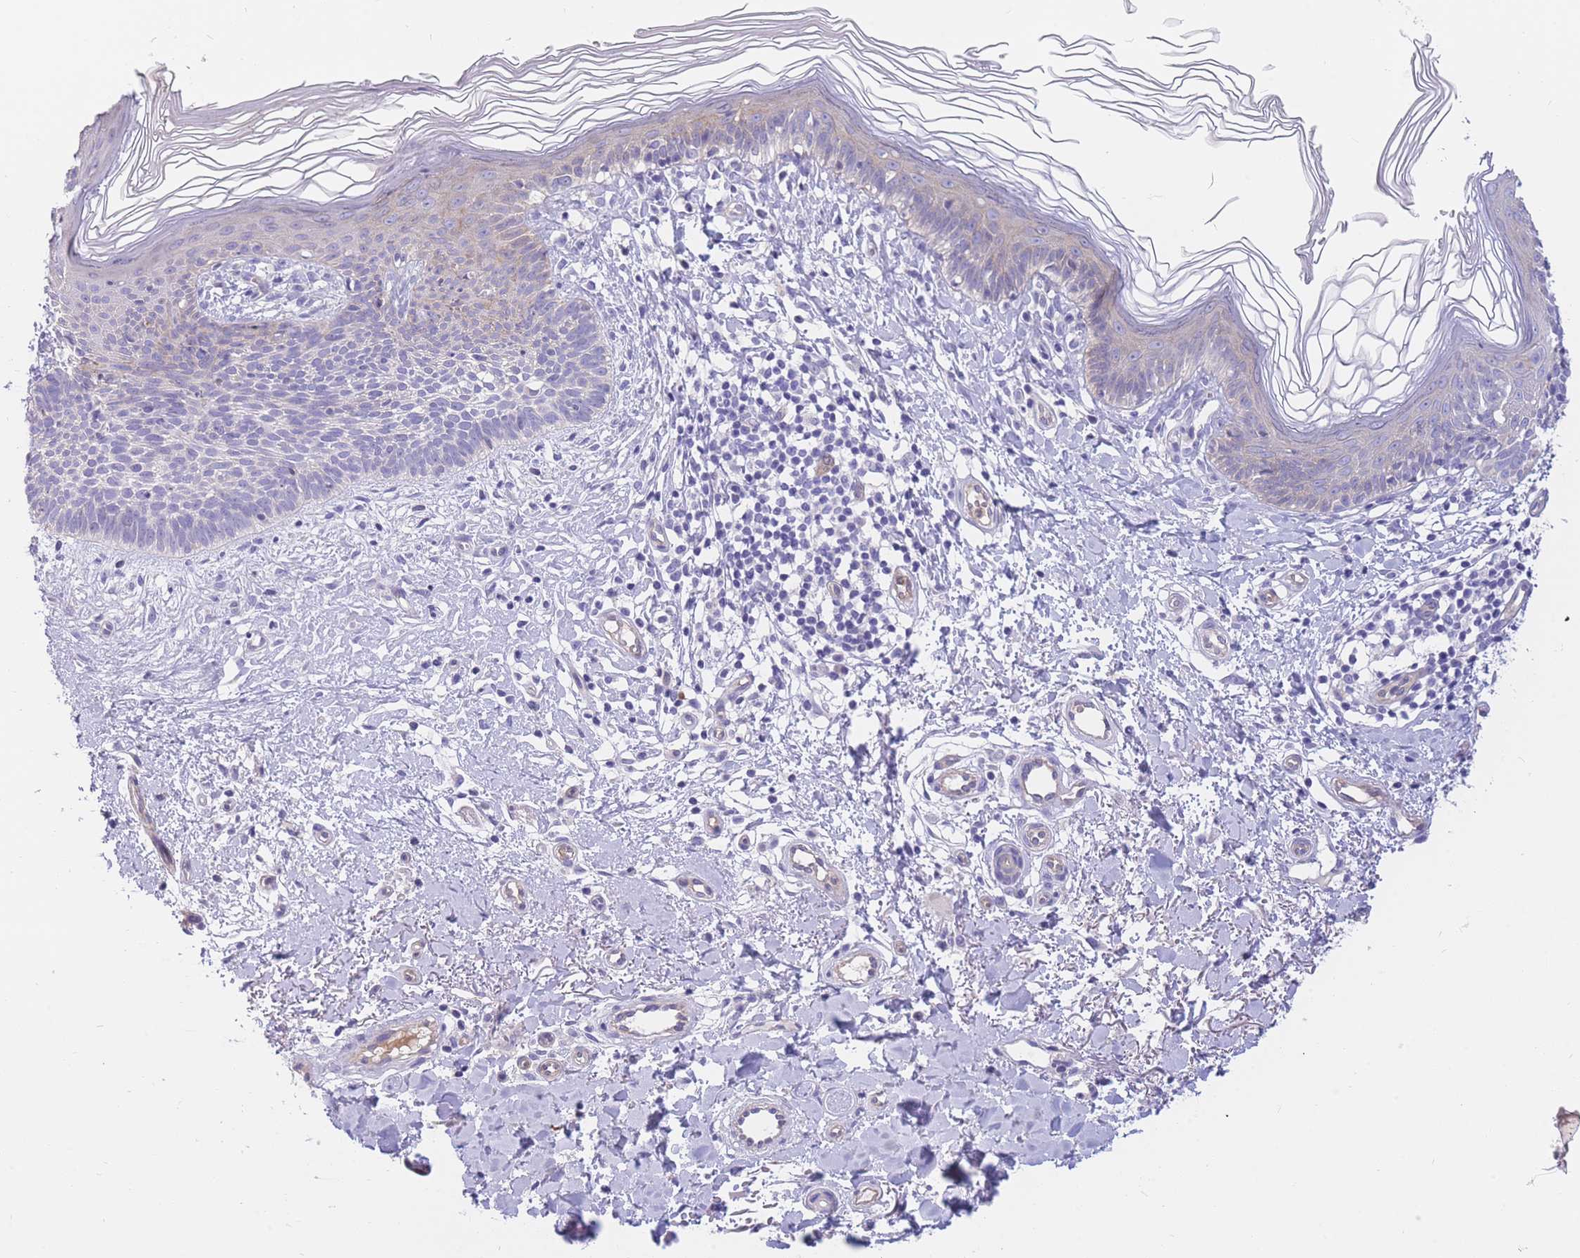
{"staining": {"intensity": "negative", "quantity": "none", "location": "none"}, "tissue": "skin cancer", "cell_type": "Tumor cells", "image_type": "cancer", "snomed": [{"axis": "morphology", "description": "Basal cell carcinoma"}, {"axis": "topography", "description": "Skin"}], "caption": "IHC histopathology image of neoplastic tissue: human skin basal cell carcinoma stained with DAB (3,3'-diaminobenzidine) displays no significant protein expression in tumor cells. Brightfield microscopy of immunohistochemistry stained with DAB (brown) and hematoxylin (blue), captured at high magnification.", "gene": "SULT1A1", "patient": {"sex": "male", "age": 78}}